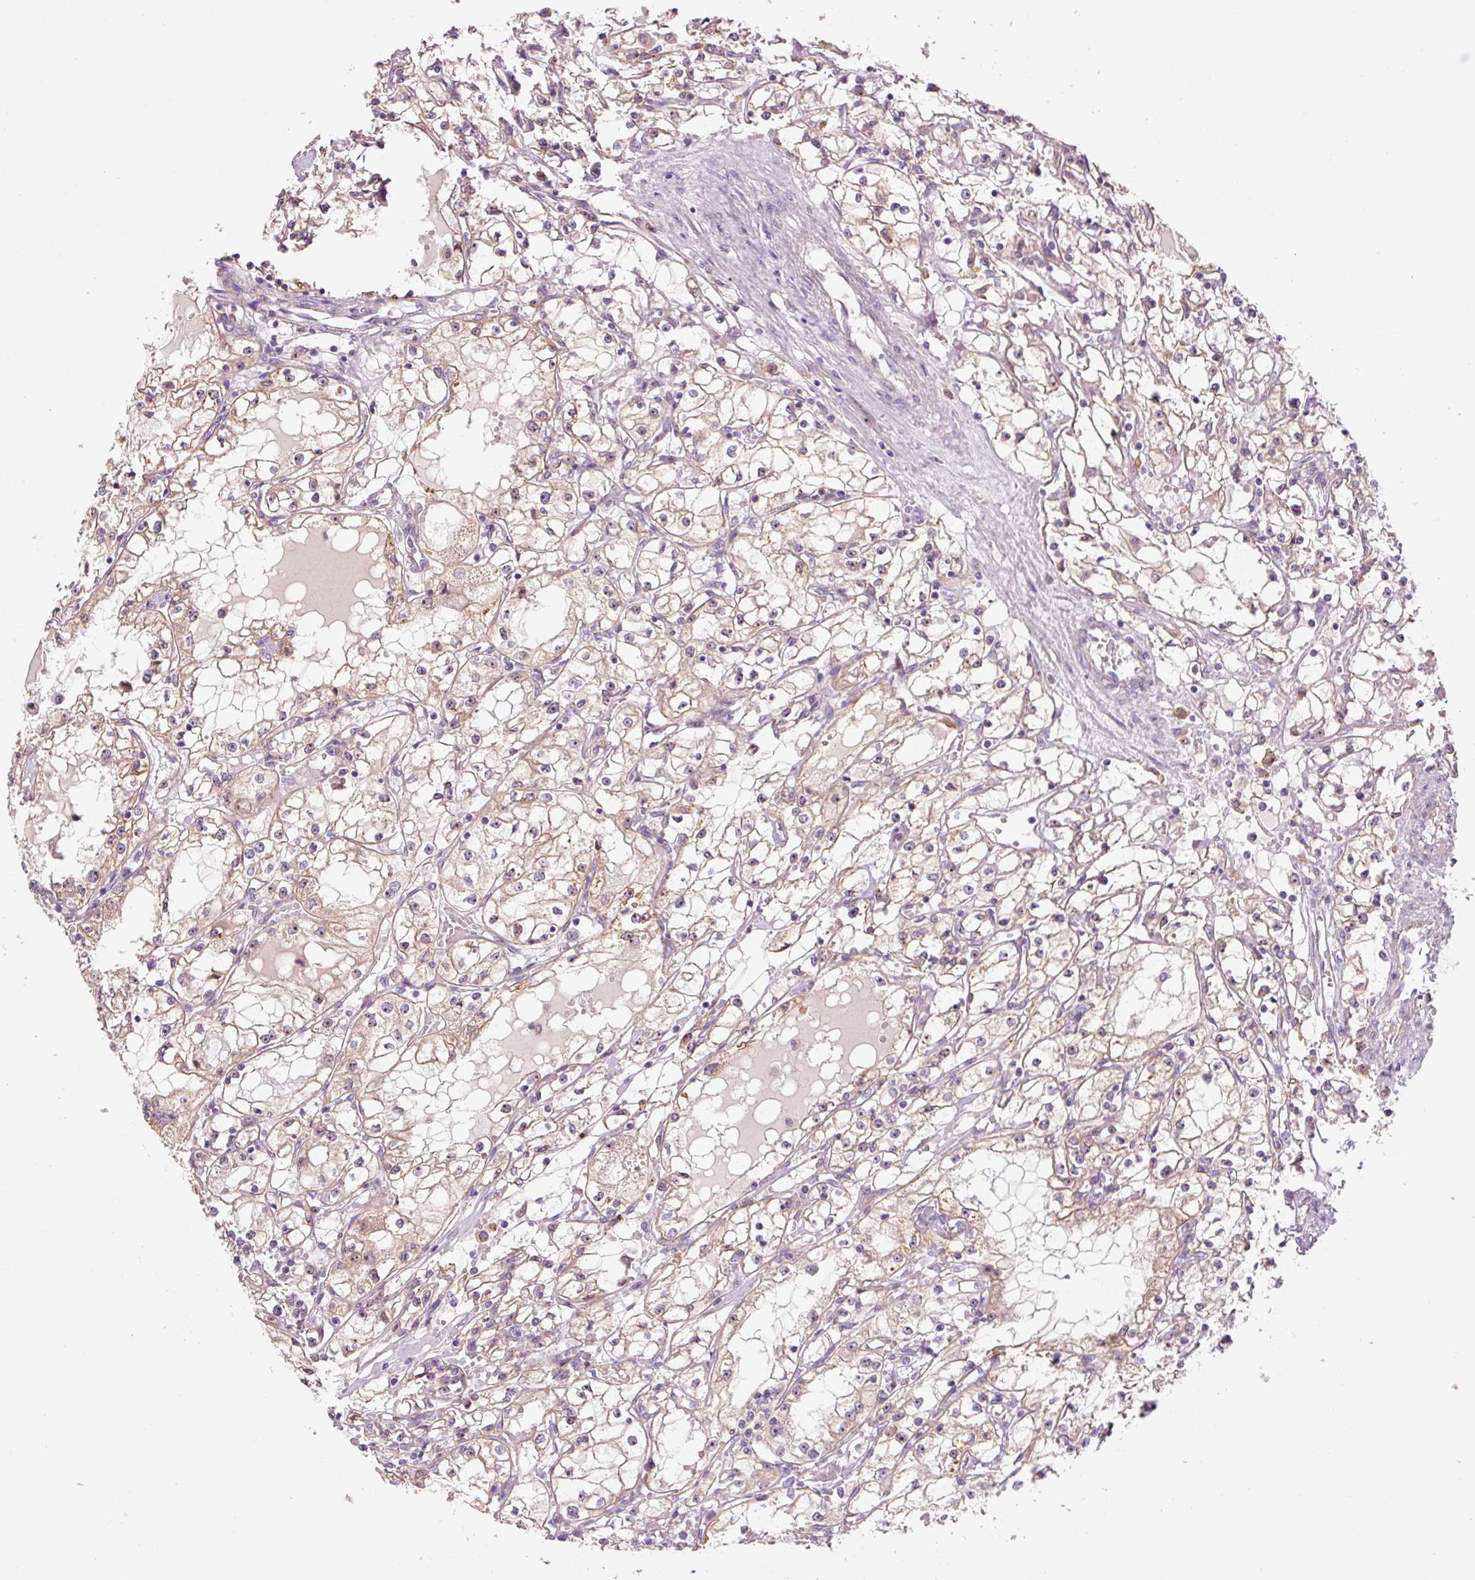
{"staining": {"intensity": "weak", "quantity": "25%-75%", "location": "cytoplasmic/membranous"}, "tissue": "renal cancer", "cell_type": "Tumor cells", "image_type": "cancer", "snomed": [{"axis": "morphology", "description": "Adenocarcinoma, NOS"}, {"axis": "topography", "description": "Kidney"}], "caption": "The micrograph exhibits immunohistochemical staining of renal cancer. There is weak cytoplasmic/membranous expression is seen in about 25%-75% of tumor cells.", "gene": "TMEM151B", "patient": {"sex": "male", "age": 56}}